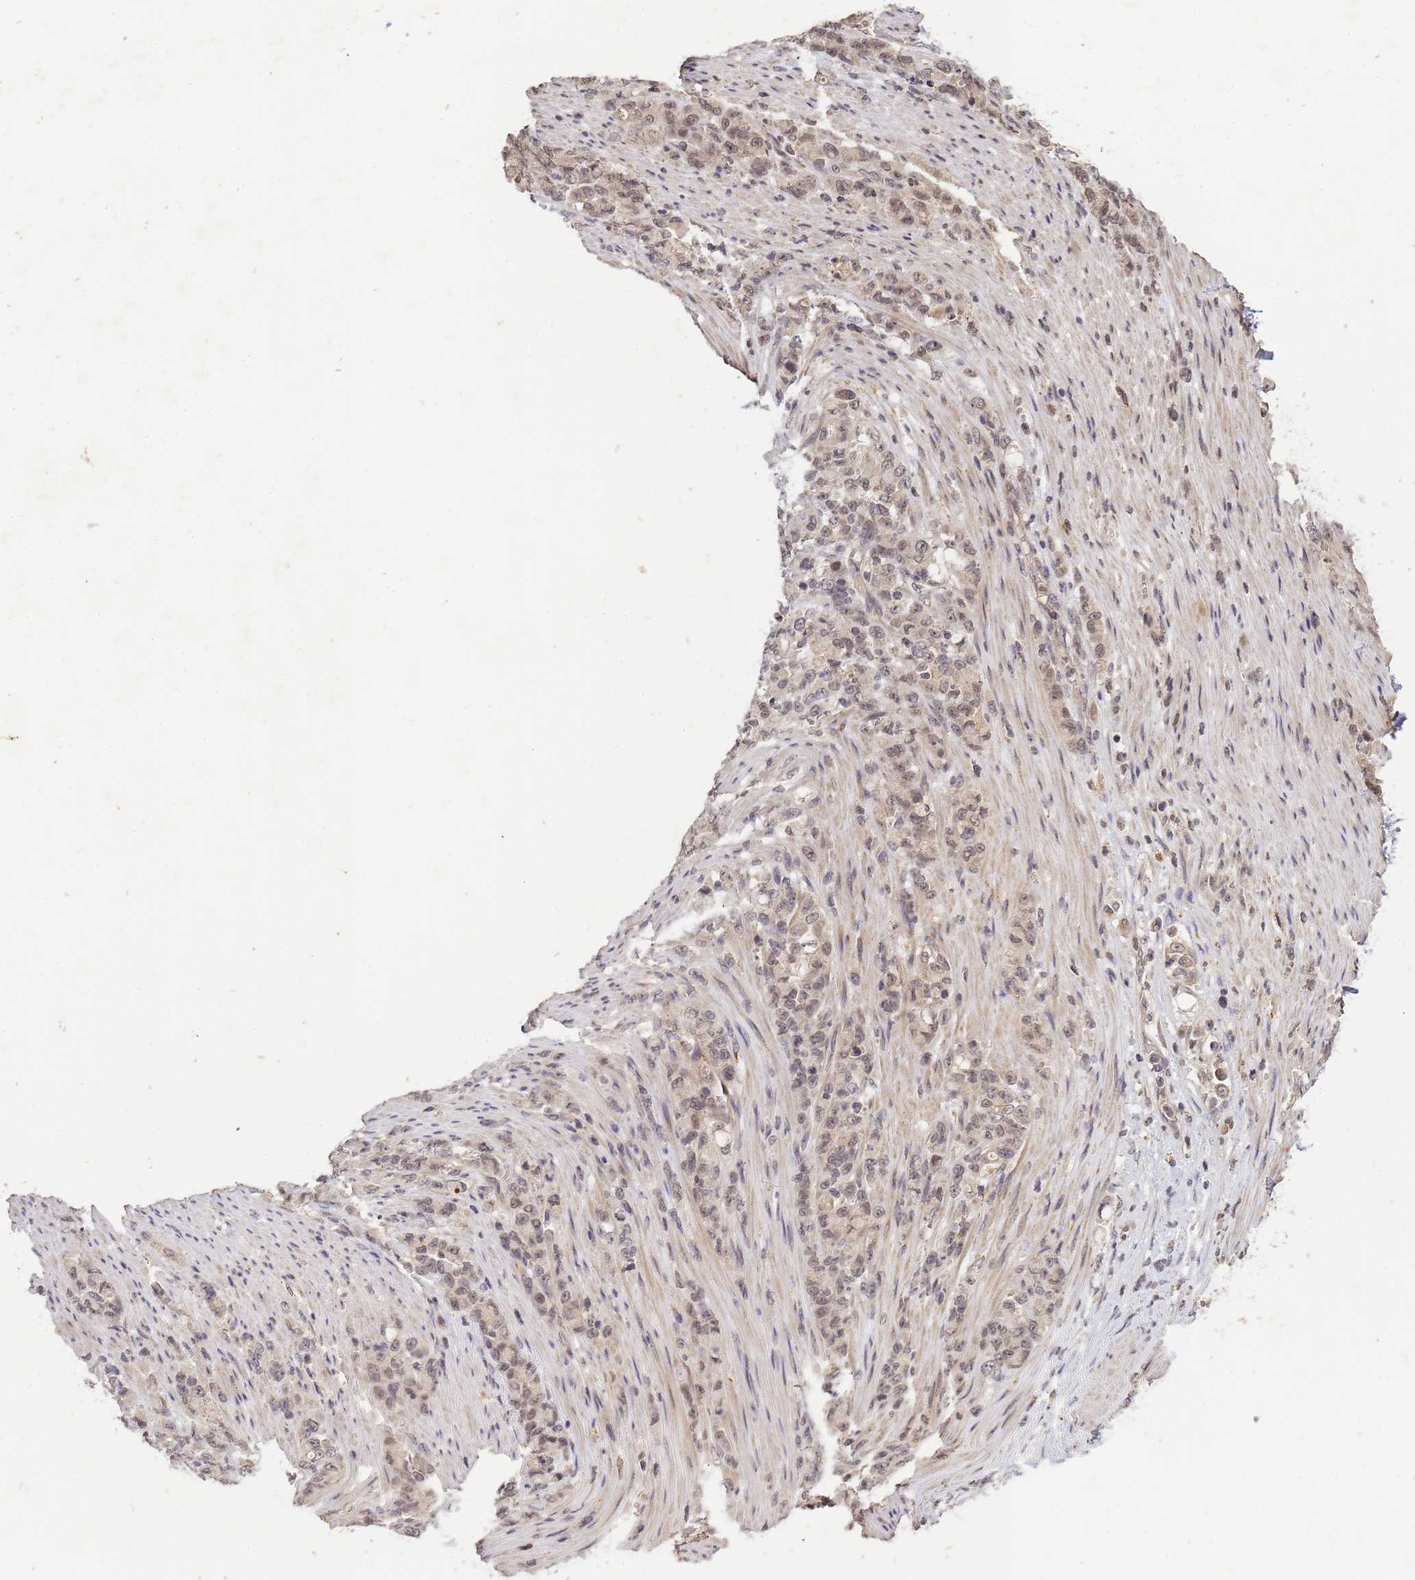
{"staining": {"intensity": "weak", "quantity": "<25%", "location": "cytoplasmic/membranous,nuclear"}, "tissue": "stomach cancer", "cell_type": "Tumor cells", "image_type": "cancer", "snomed": [{"axis": "morphology", "description": "Normal tissue, NOS"}, {"axis": "morphology", "description": "Adenocarcinoma, NOS"}, {"axis": "topography", "description": "Stomach"}], "caption": "Human stomach cancer (adenocarcinoma) stained for a protein using IHC shows no expression in tumor cells.", "gene": "MYL7", "patient": {"sex": "female", "age": 79}}